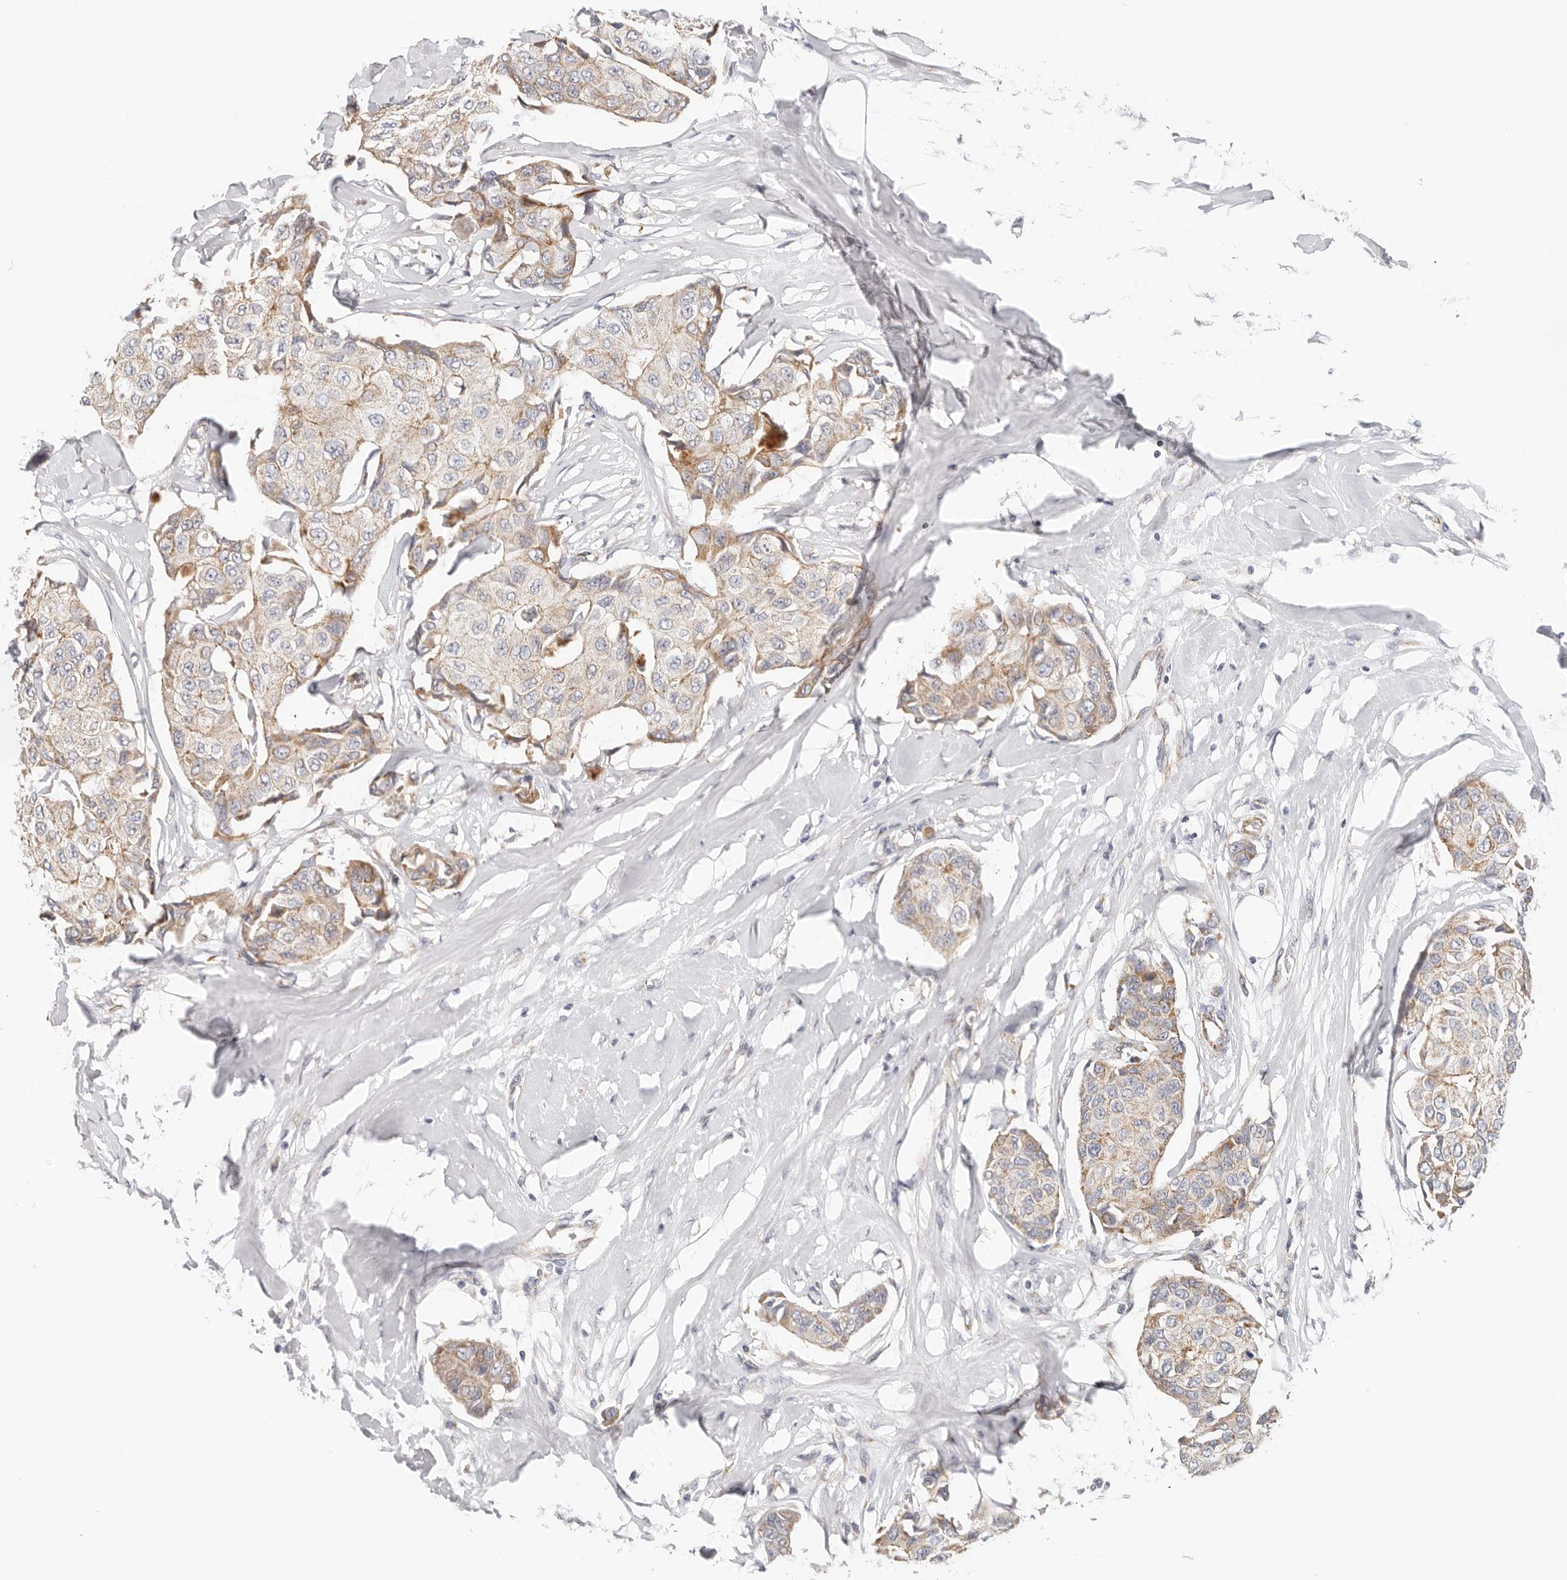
{"staining": {"intensity": "weak", "quantity": ">75%", "location": "cytoplasmic/membranous"}, "tissue": "breast cancer", "cell_type": "Tumor cells", "image_type": "cancer", "snomed": [{"axis": "morphology", "description": "Duct carcinoma"}, {"axis": "topography", "description": "Breast"}], "caption": "A brown stain shows weak cytoplasmic/membranous expression of a protein in breast invasive ductal carcinoma tumor cells.", "gene": "AFDN", "patient": {"sex": "female", "age": 80}}